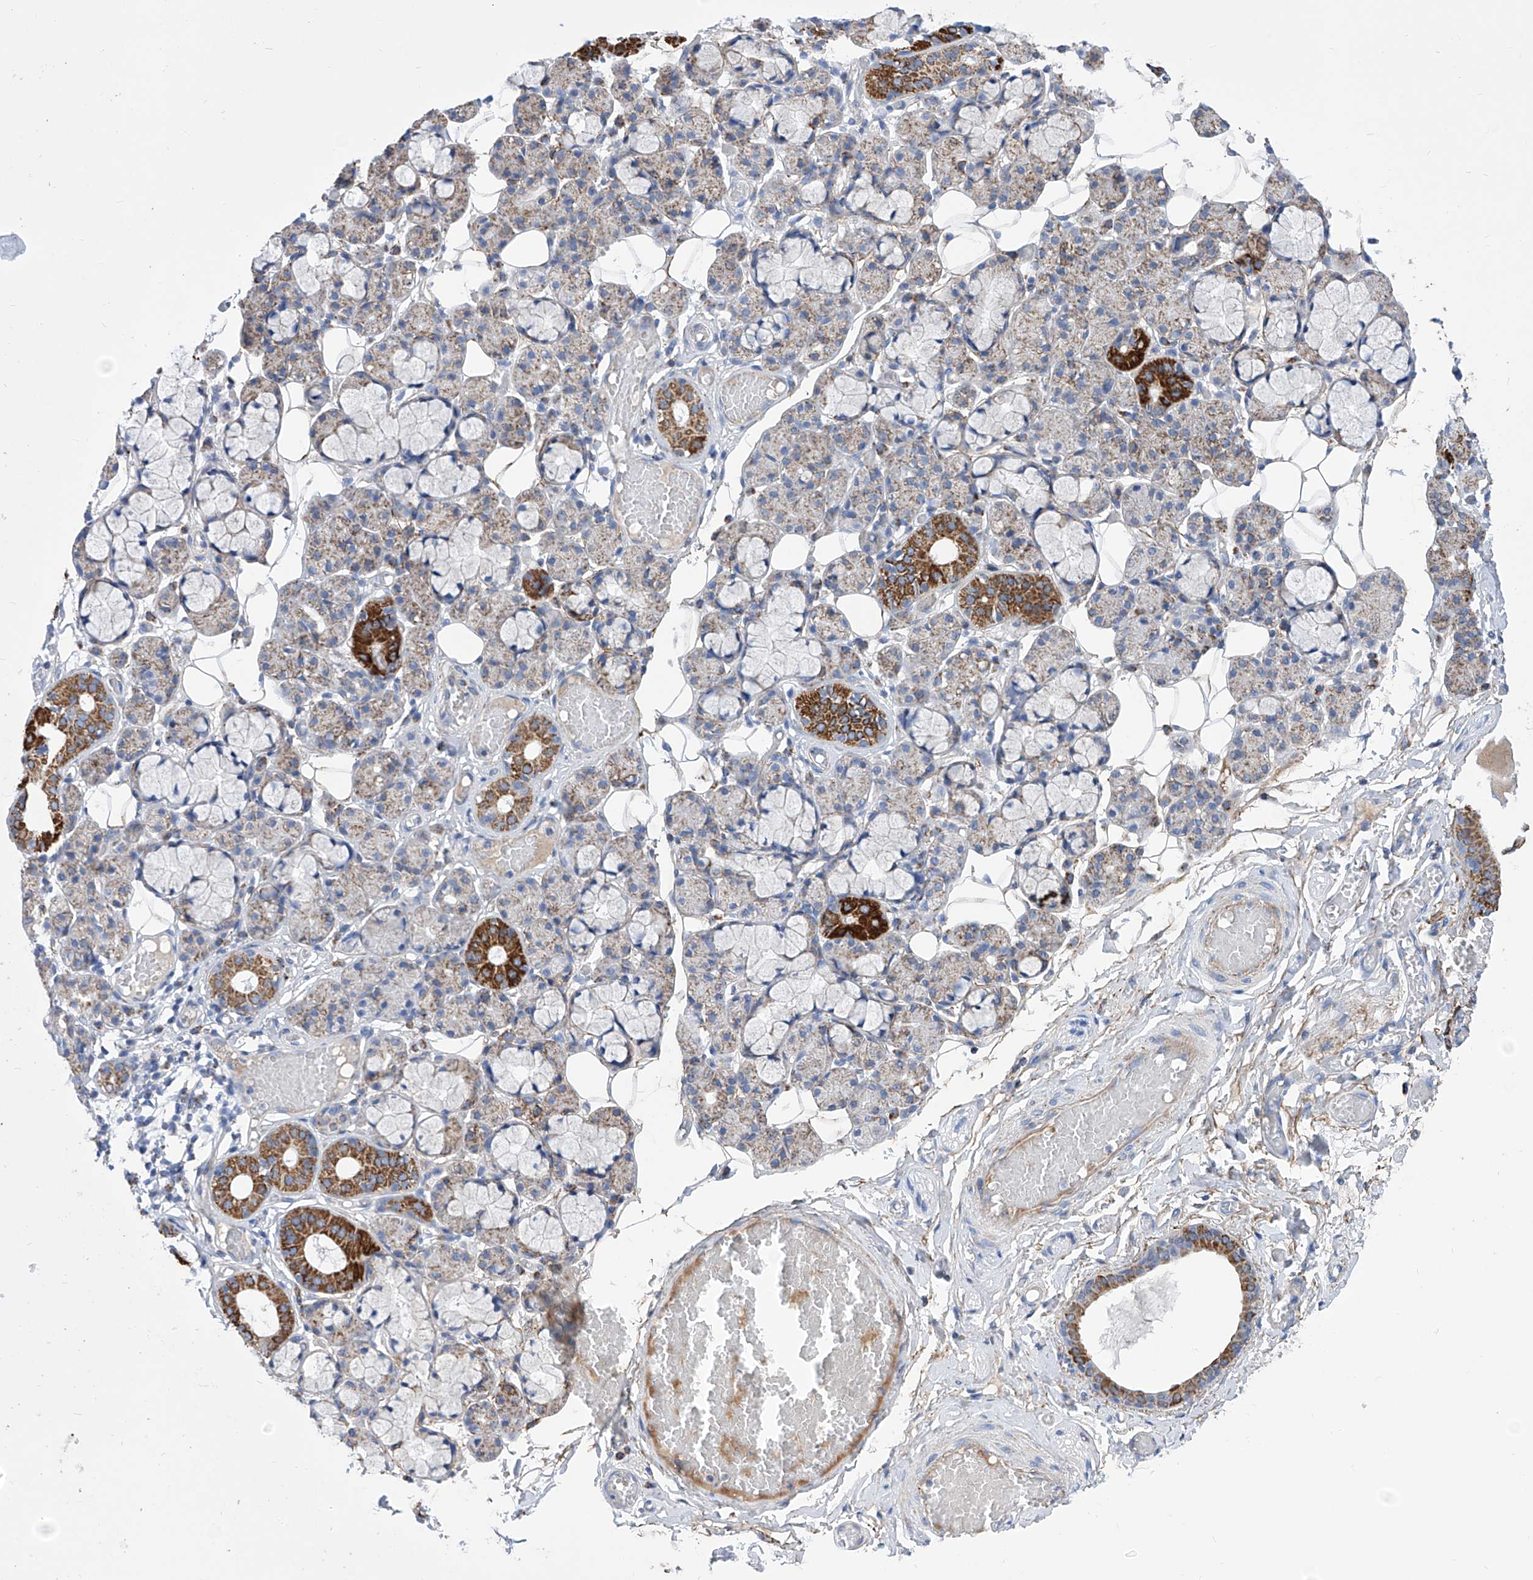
{"staining": {"intensity": "strong", "quantity": "<25%", "location": "cytoplasmic/membranous"}, "tissue": "salivary gland", "cell_type": "Glandular cells", "image_type": "normal", "snomed": [{"axis": "morphology", "description": "Normal tissue, NOS"}, {"axis": "topography", "description": "Salivary gland"}], "caption": "Glandular cells show strong cytoplasmic/membranous expression in approximately <25% of cells in benign salivary gland. The staining is performed using DAB (3,3'-diaminobenzidine) brown chromogen to label protein expression. The nuclei are counter-stained blue using hematoxylin.", "gene": "SRBD1", "patient": {"sex": "male", "age": 63}}